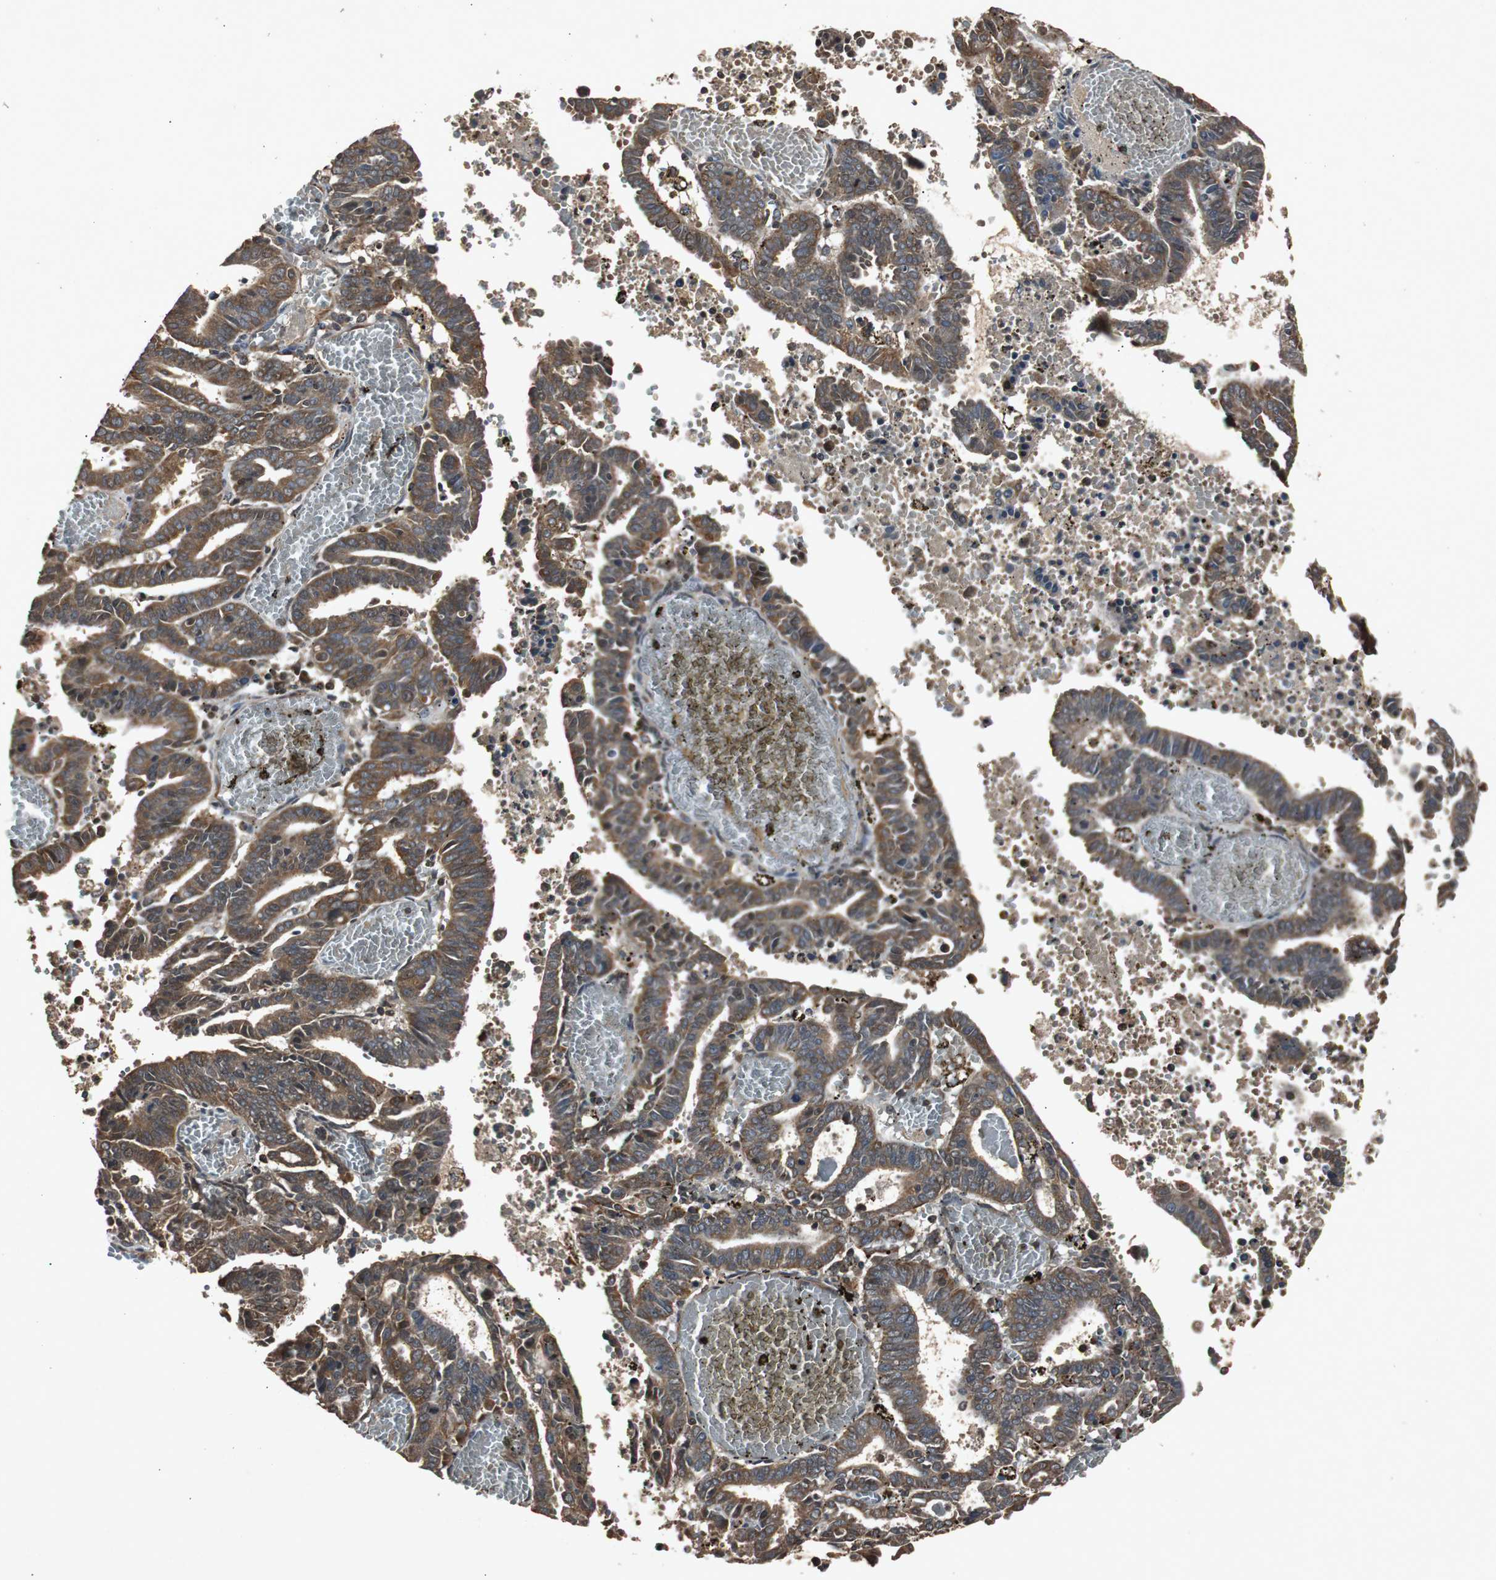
{"staining": {"intensity": "strong", "quantity": ">75%", "location": "cytoplasmic/membranous"}, "tissue": "endometrial cancer", "cell_type": "Tumor cells", "image_type": "cancer", "snomed": [{"axis": "morphology", "description": "Adenocarcinoma, NOS"}, {"axis": "topography", "description": "Uterus"}], "caption": "Protein positivity by immunohistochemistry (IHC) displays strong cytoplasmic/membranous staining in approximately >75% of tumor cells in endometrial cancer (adenocarcinoma). Ihc stains the protein in brown and the nuclei are stained blue.", "gene": "SLIT2", "patient": {"sex": "female", "age": 83}}